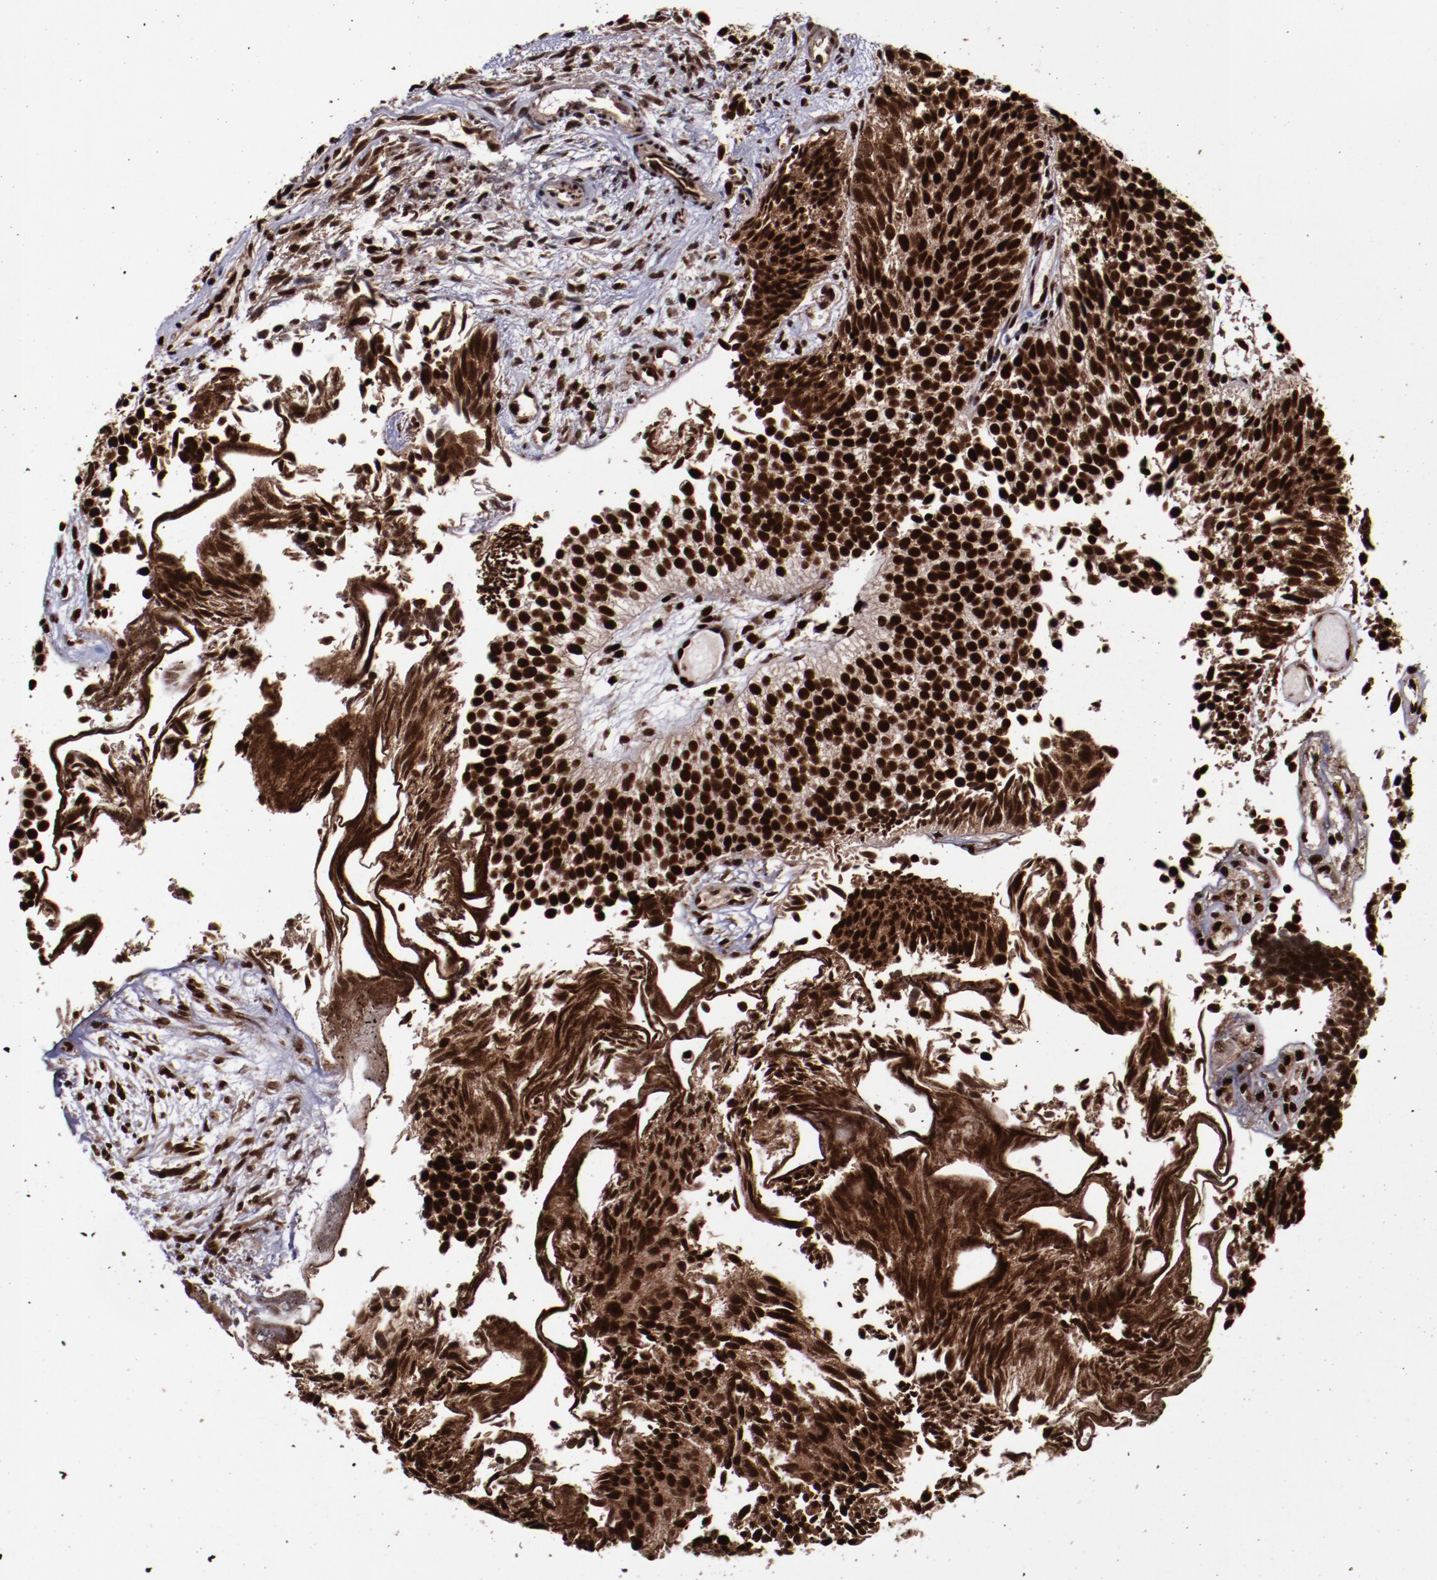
{"staining": {"intensity": "strong", "quantity": ">75%", "location": "cytoplasmic/membranous,nuclear"}, "tissue": "urothelial cancer", "cell_type": "Tumor cells", "image_type": "cancer", "snomed": [{"axis": "morphology", "description": "Urothelial carcinoma, Low grade"}, {"axis": "topography", "description": "Urinary bladder"}], "caption": "Immunohistochemical staining of human urothelial carcinoma (low-grade) shows strong cytoplasmic/membranous and nuclear protein positivity in about >75% of tumor cells.", "gene": "SNW1", "patient": {"sex": "male", "age": 84}}